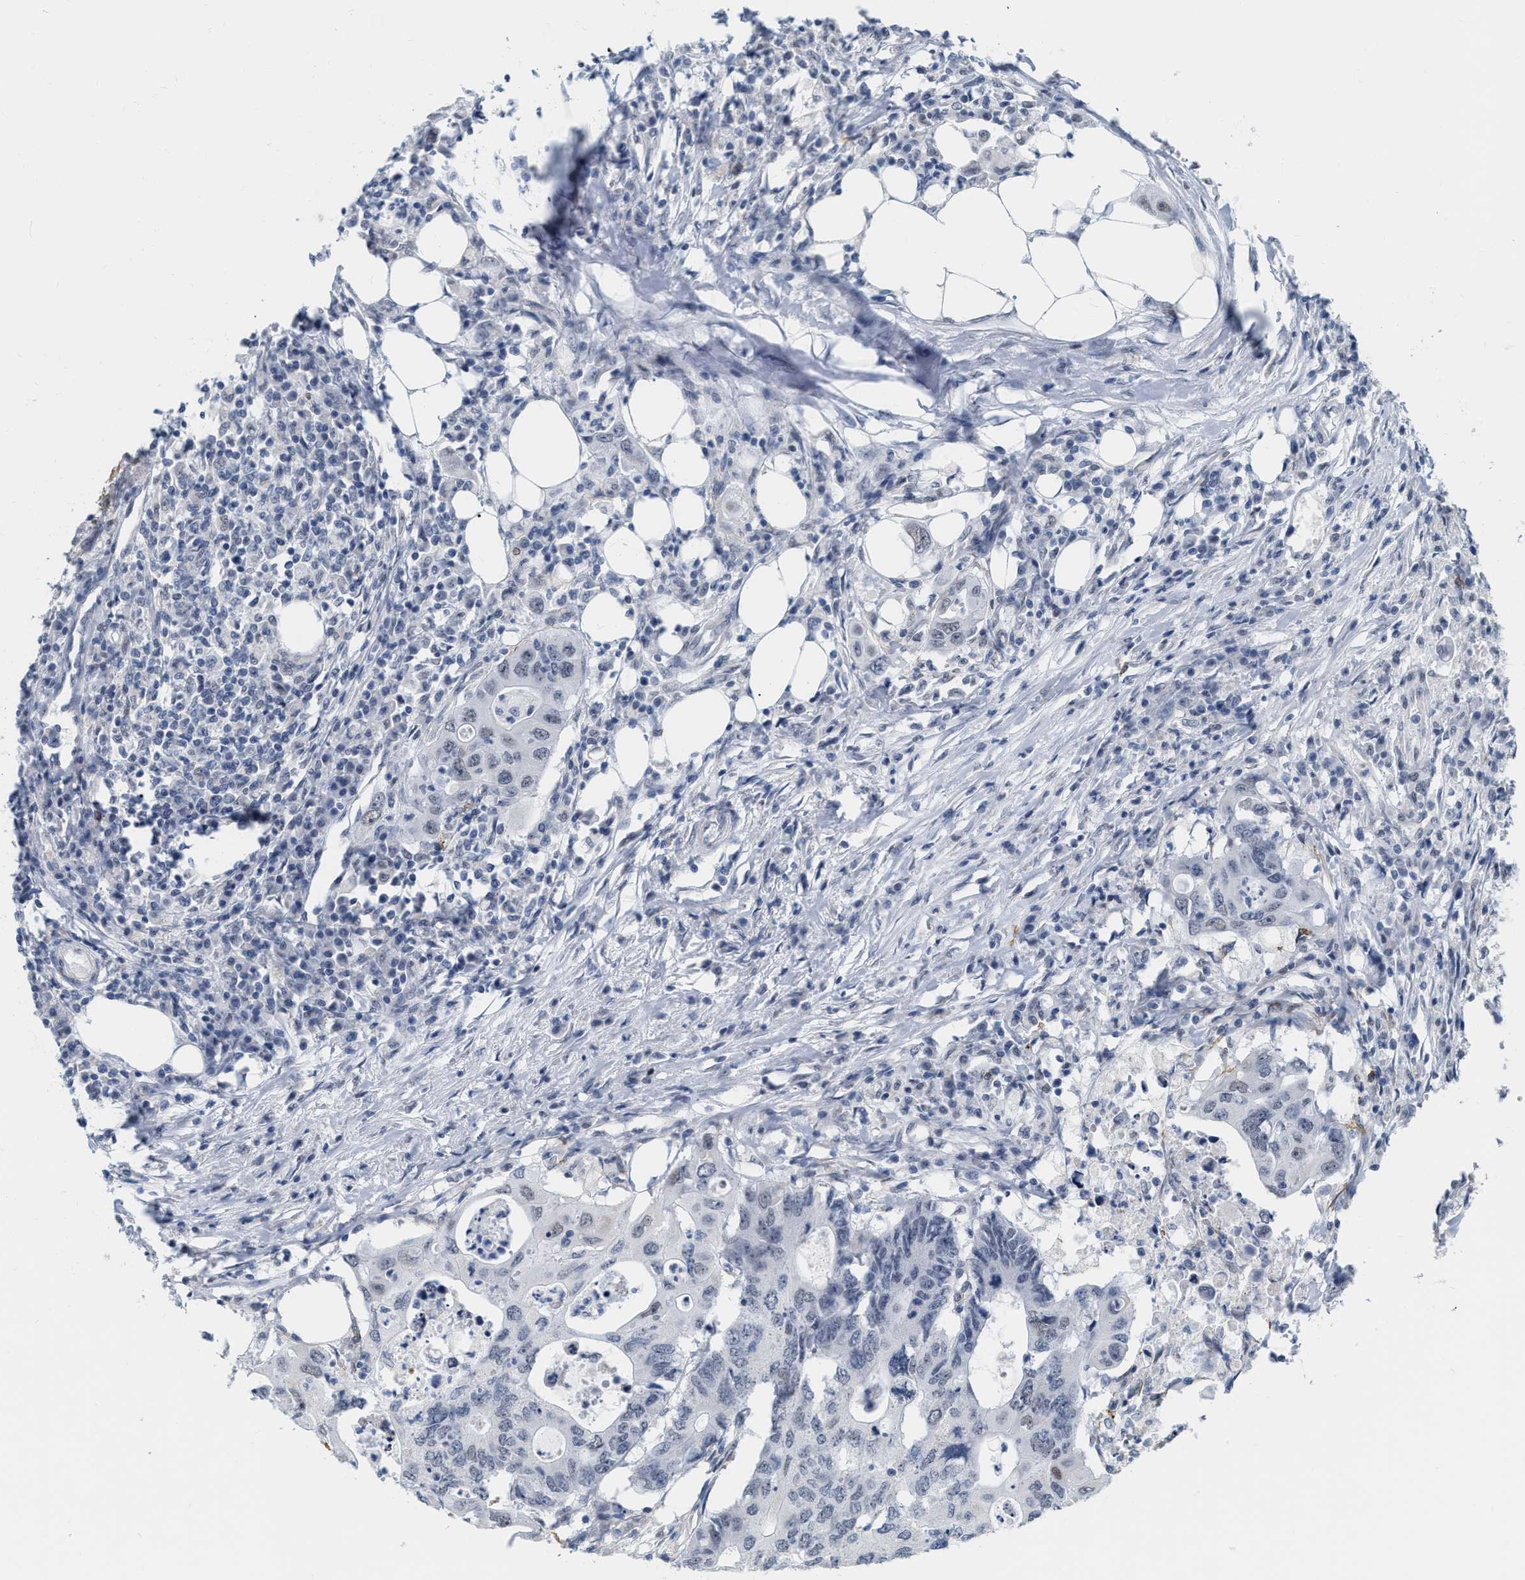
{"staining": {"intensity": "negative", "quantity": "none", "location": "none"}, "tissue": "colorectal cancer", "cell_type": "Tumor cells", "image_type": "cancer", "snomed": [{"axis": "morphology", "description": "Adenocarcinoma, NOS"}, {"axis": "topography", "description": "Colon"}], "caption": "High magnification brightfield microscopy of colorectal adenocarcinoma stained with DAB (brown) and counterstained with hematoxylin (blue): tumor cells show no significant staining.", "gene": "XIRP1", "patient": {"sex": "male", "age": 71}}